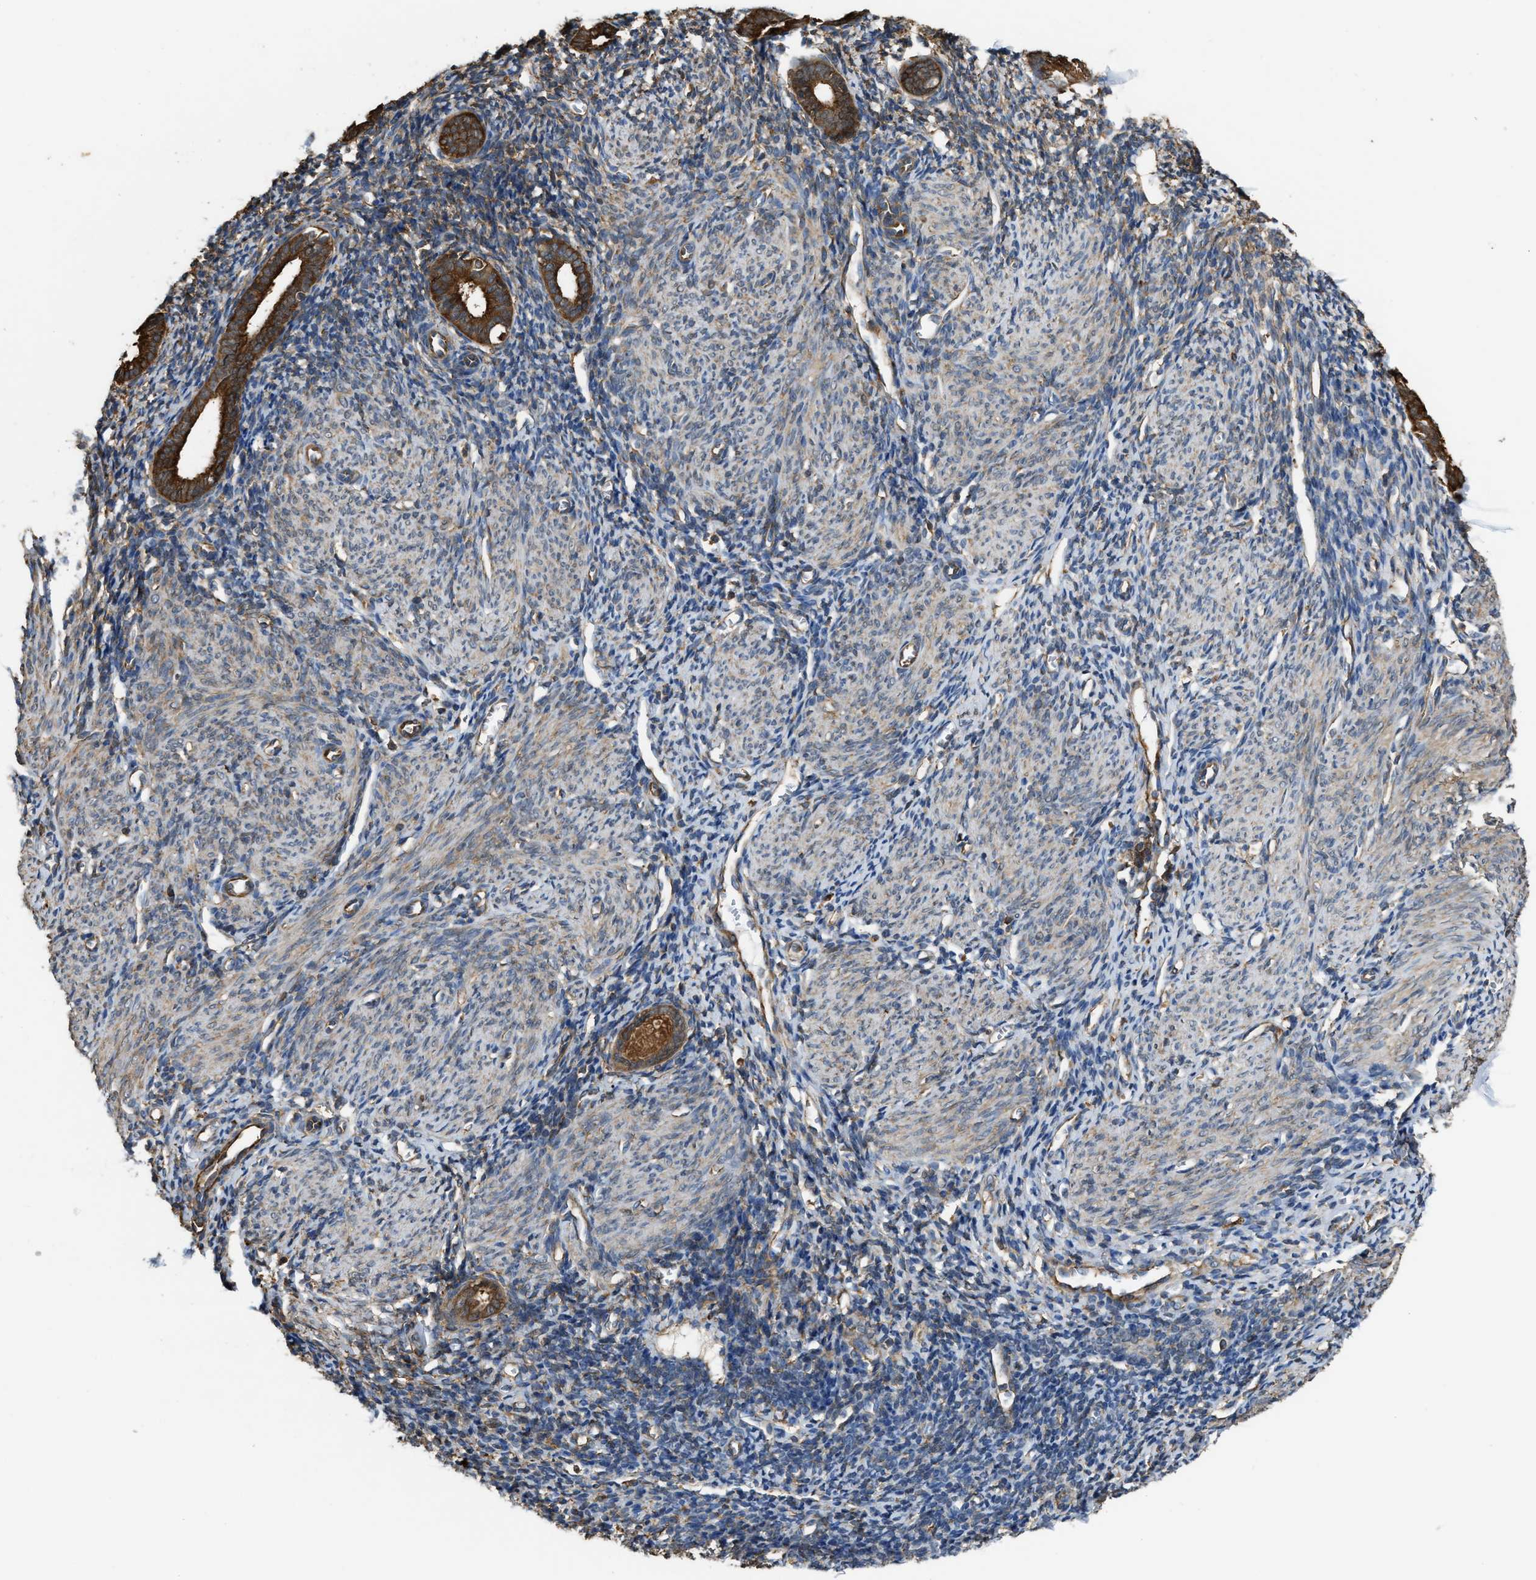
{"staining": {"intensity": "moderate", "quantity": "25%-75%", "location": "cytoplasmic/membranous"}, "tissue": "endometrium", "cell_type": "Cells in endometrial stroma", "image_type": "normal", "snomed": [{"axis": "morphology", "description": "Normal tissue, NOS"}, {"axis": "morphology", "description": "Adenocarcinoma, NOS"}, {"axis": "topography", "description": "Endometrium"}], "caption": "IHC image of benign endometrium: human endometrium stained using immunohistochemistry reveals medium levels of moderate protein expression localized specifically in the cytoplasmic/membranous of cells in endometrial stroma, appearing as a cytoplasmic/membranous brown color.", "gene": "ATIC", "patient": {"sex": "female", "age": 57}}